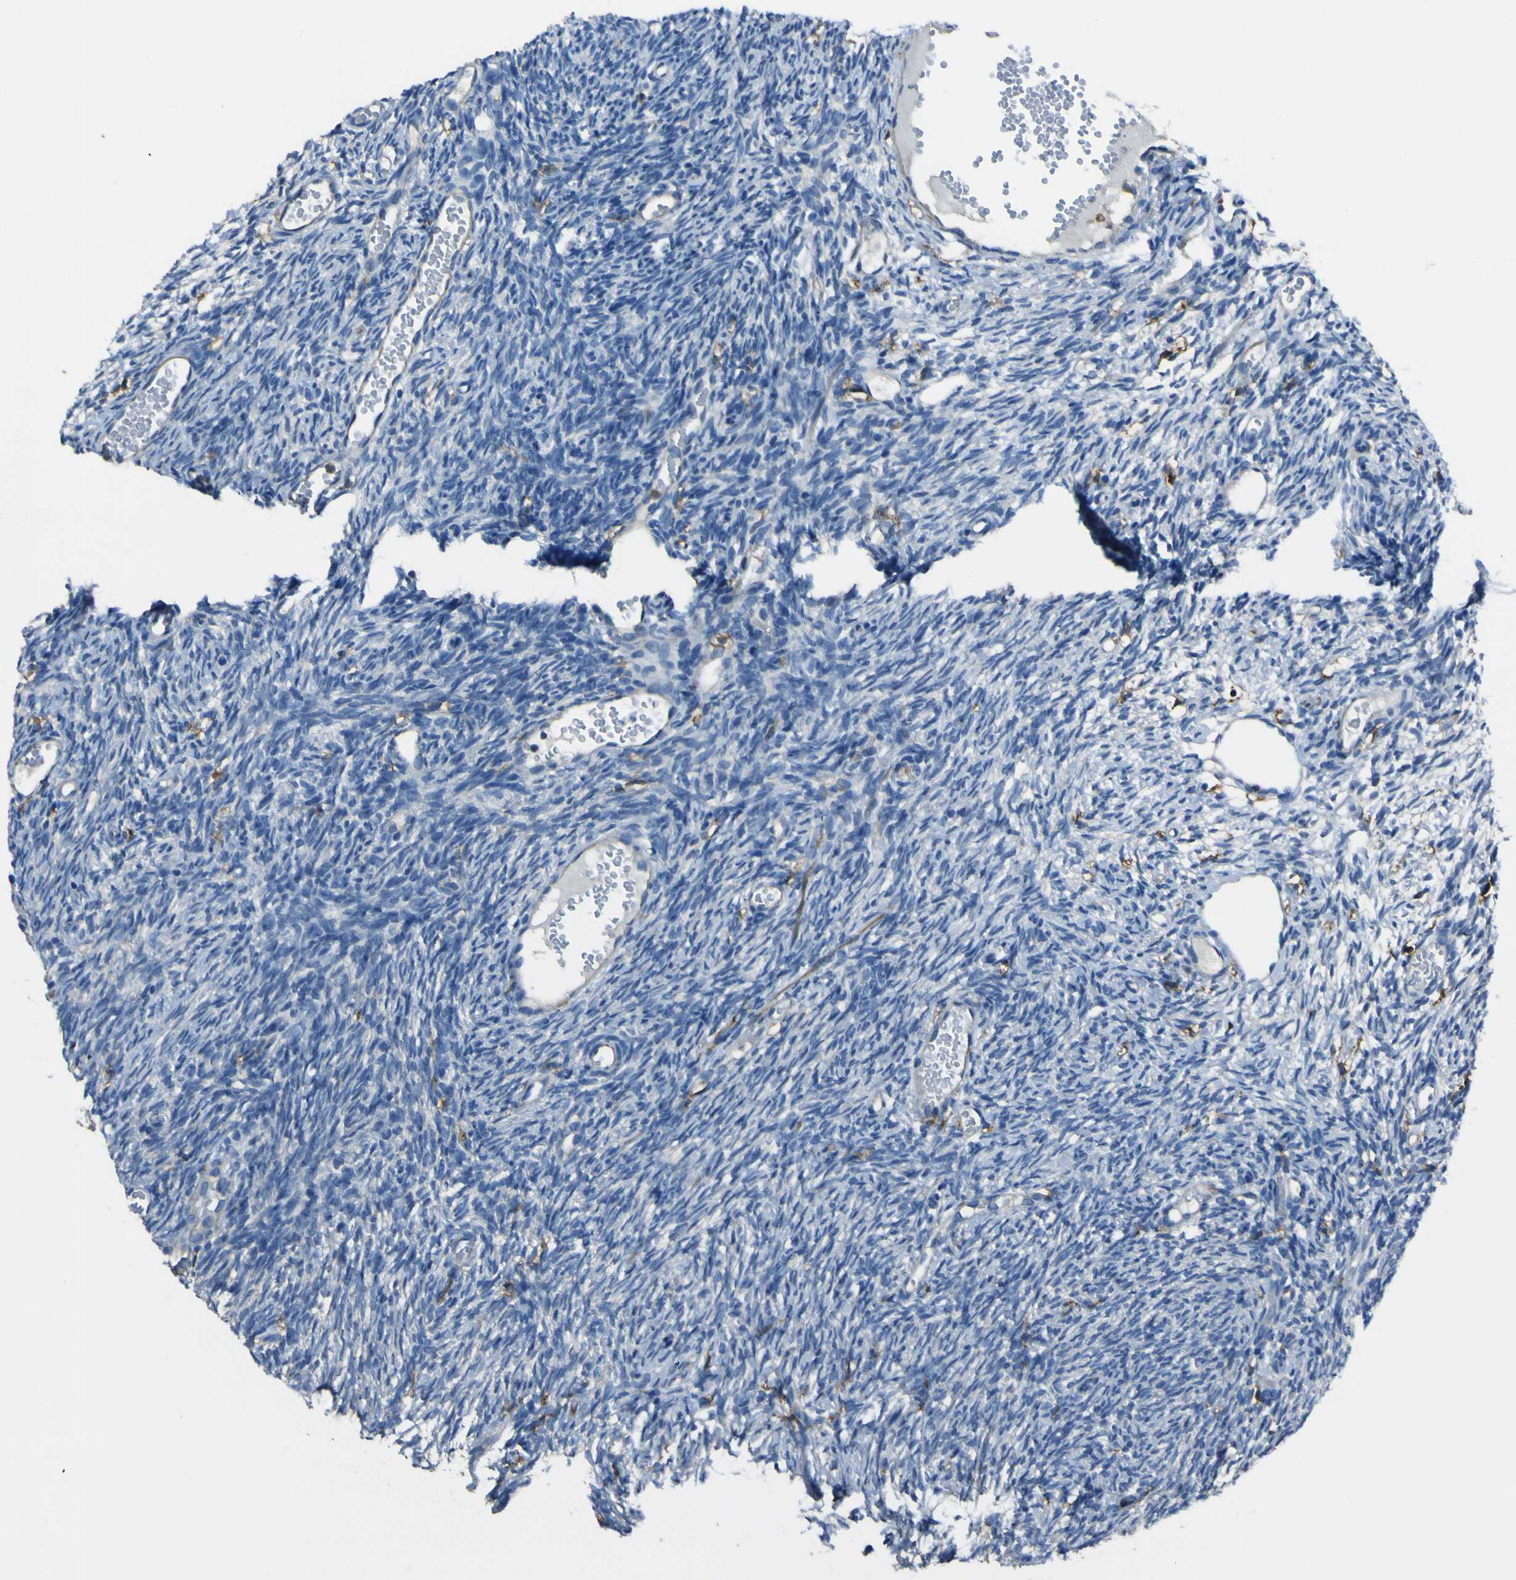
{"staining": {"intensity": "negative", "quantity": "none", "location": "none"}, "tissue": "ovary", "cell_type": "Ovarian stroma cells", "image_type": "normal", "snomed": [{"axis": "morphology", "description": "Normal tissue, NOS"}, {"axis": "topography", "description": "Ovary"}], "caption": "Human ovary stained for a protein using IHC exhibits no positivity in ovarian stroma cells.", "gene": "LAIR1", "patient": {"sex": "female", "age": 35}}